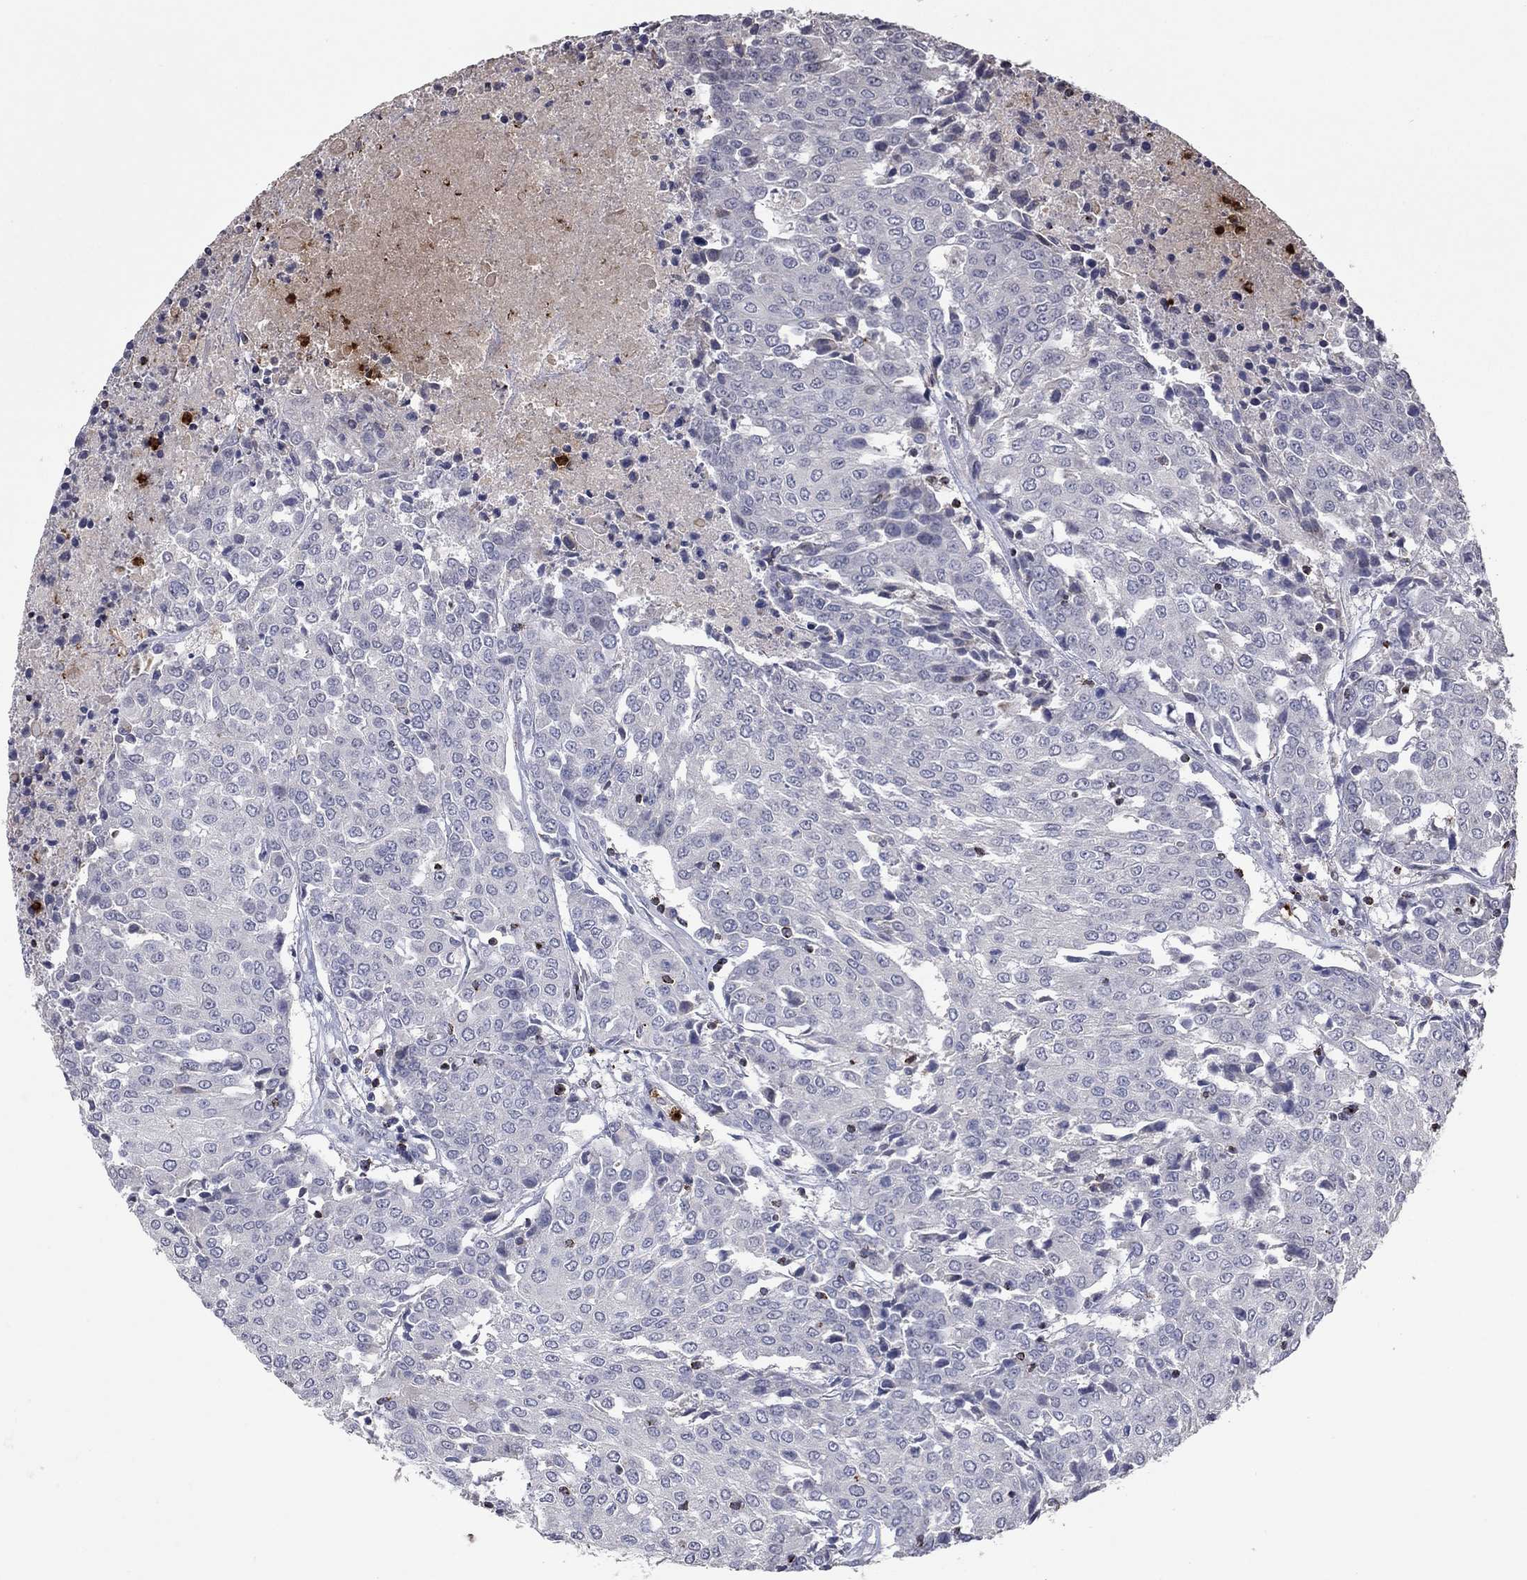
{"staining": {"intensity": "negative", "quantity": "none", "location": "none"}, "tissue": "urothelial cancer", "cell_type": "Tumor cells", "image_type": "cancer", "snomed": [{"axis": "morphology", "description": "Urothelial carcinoma, High grade"}, {"axis": "topography", "description": "Urinary bladder"}], "caption": "High magnification brightfield microscopy of urothelial cancer stained with DAB (3,3'-diaminobenzidine) (brown) and counterstained with hematoxylin (blue): tumor cells show no significant positivity.", "gene": "CCL5", "patient": {"sex": "female", "age": 85}}